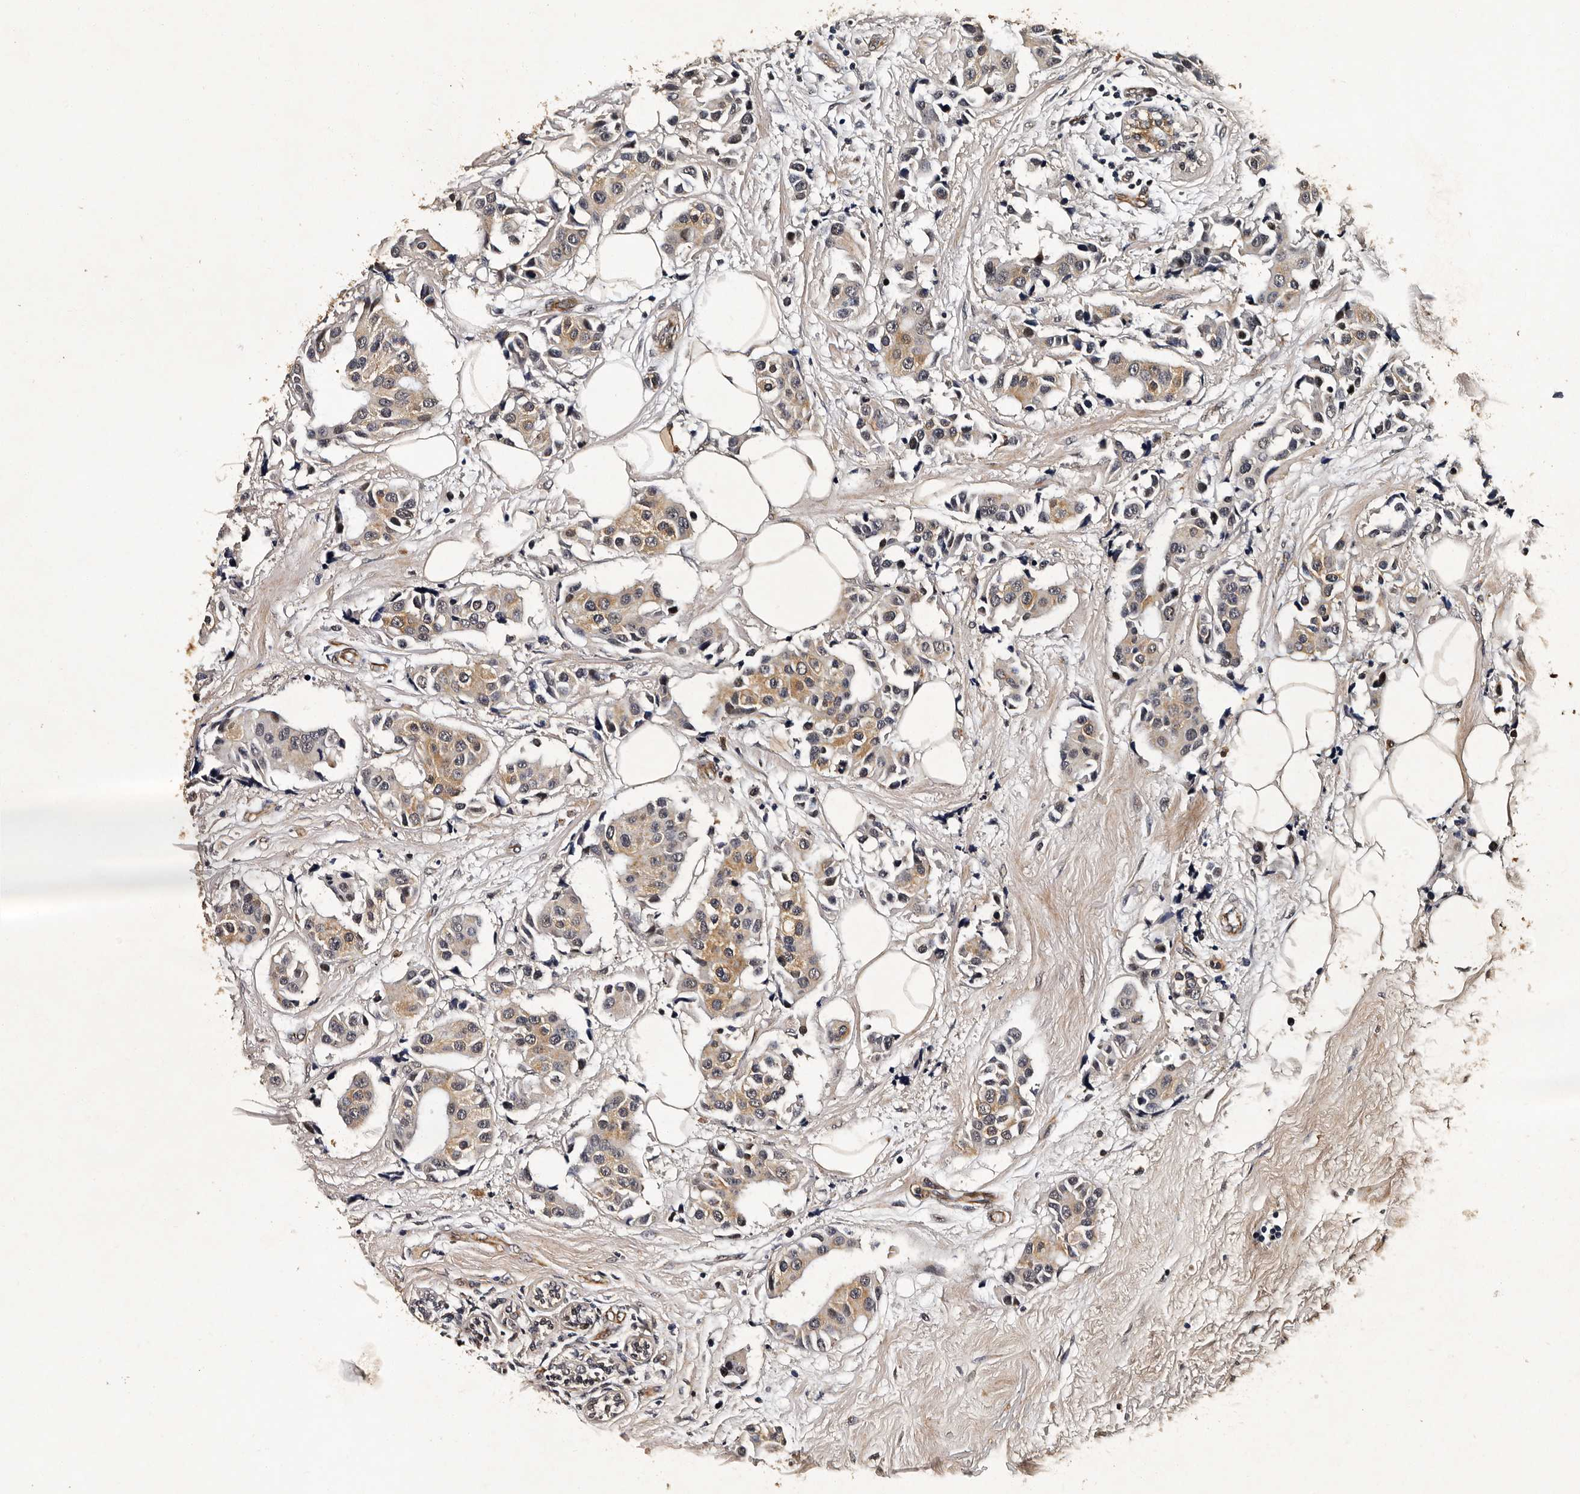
{"staining": {"intensity": "moderate", "quantity": ">75%", "location": "cytoplasmic/membranous"}, "tissue": "breast cancer", "cell_type": "Tumor cells", "image_type": "cancer", "snomed": [{"axis": "morphology", "description": "Normal tissue, NOS"}, {"axis": "morphology", "description": "Duct carcinoma"}, {"axis": "topography", "description": "Breast"}], "caption": "DAB immunohistochemical staining of human infiltrating ductal carcinoma (breast) shows moderate cytoplasmic/membranous protein expression in about >75% of tumor cells. The protein of interest is stained brown, and the nuclei are stained in blue (DAB IHC with brightfield microscopy, high magnification).", "gene": "CPNE3", "patient": {"sex": "female", "age": 39}}